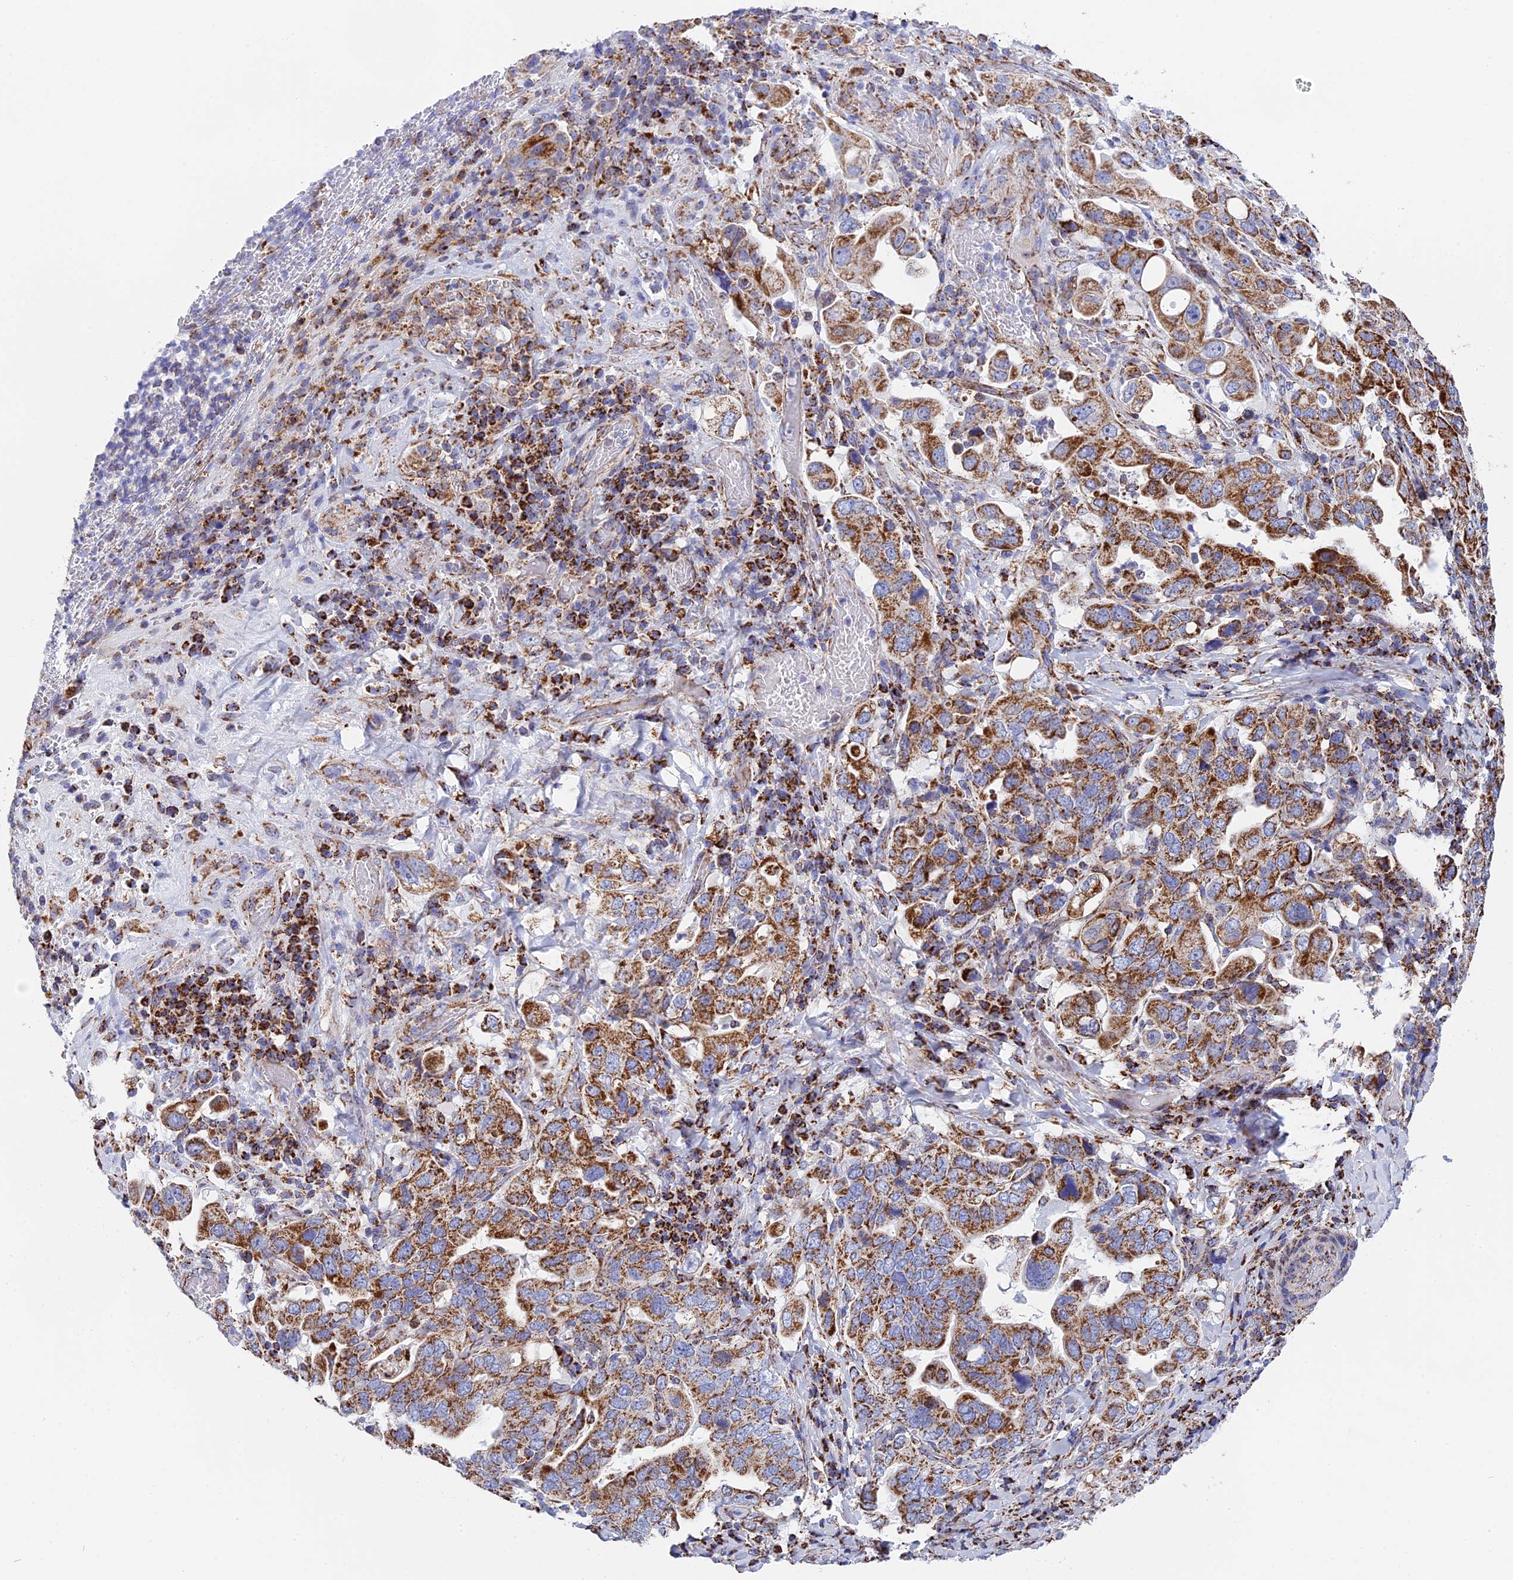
{"staining": {"intensity": "moderate", "quantity": ">75%", "location": "cytoplasmic/membranous"}, "tissue": "stomach cancer", "cell_type": "Tumor cells", "image_type": "cancer", "snomed": [{"axis": "morphology", "description": "Adenocarcinoma, NOS"}, {"axis": "topography", "description": "Stomach, upper"}], "caption": "Protein expression analysis of stomach adenocarcinoma demonstrates moderate cytoplasmic/membranous expression in about >75% of tumor cells.", "gene": "NDUFA5", "patient": {"sex": "male", "age": 62}}